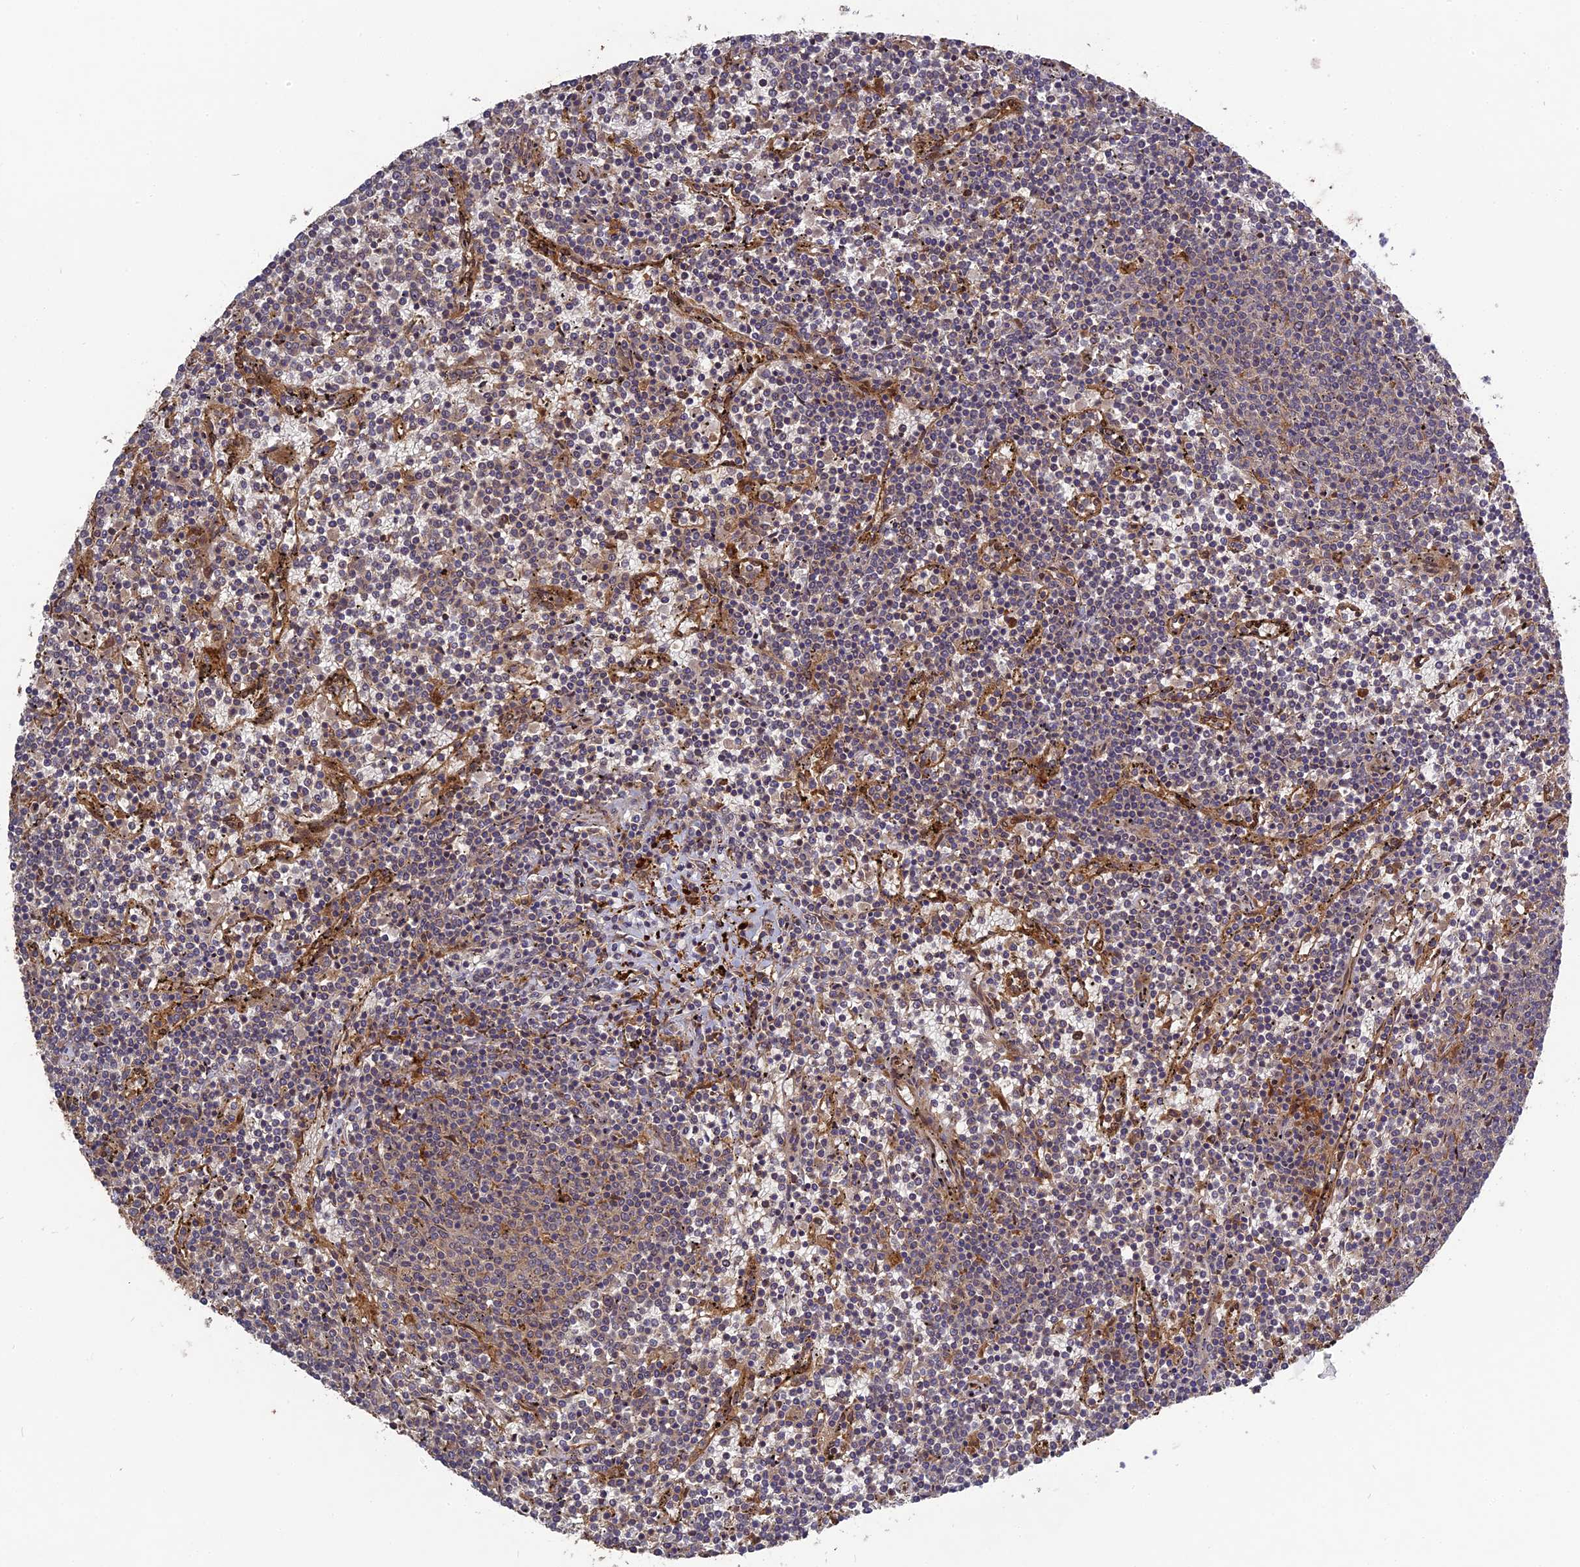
{"staining": {"intensity": "weak", "quantity": "<25%", "location": "cytoplasmic/membranous"}, "tissue": "lymphoma", "cell_type": "Tumor cells", "image_type": "cancer", "snomed": [{"axis": "morphology", "description": "Malignant lymphoma, non-Hodgkin's type, Low grade"}, {"axis": "topography", "description": "Spleen"}], "caption": "Micrograph shows no significant protein expression in tumor cells of lymphoma.", "gene": "TMUB2", "patient": {"sex": "female", "age": 50}}